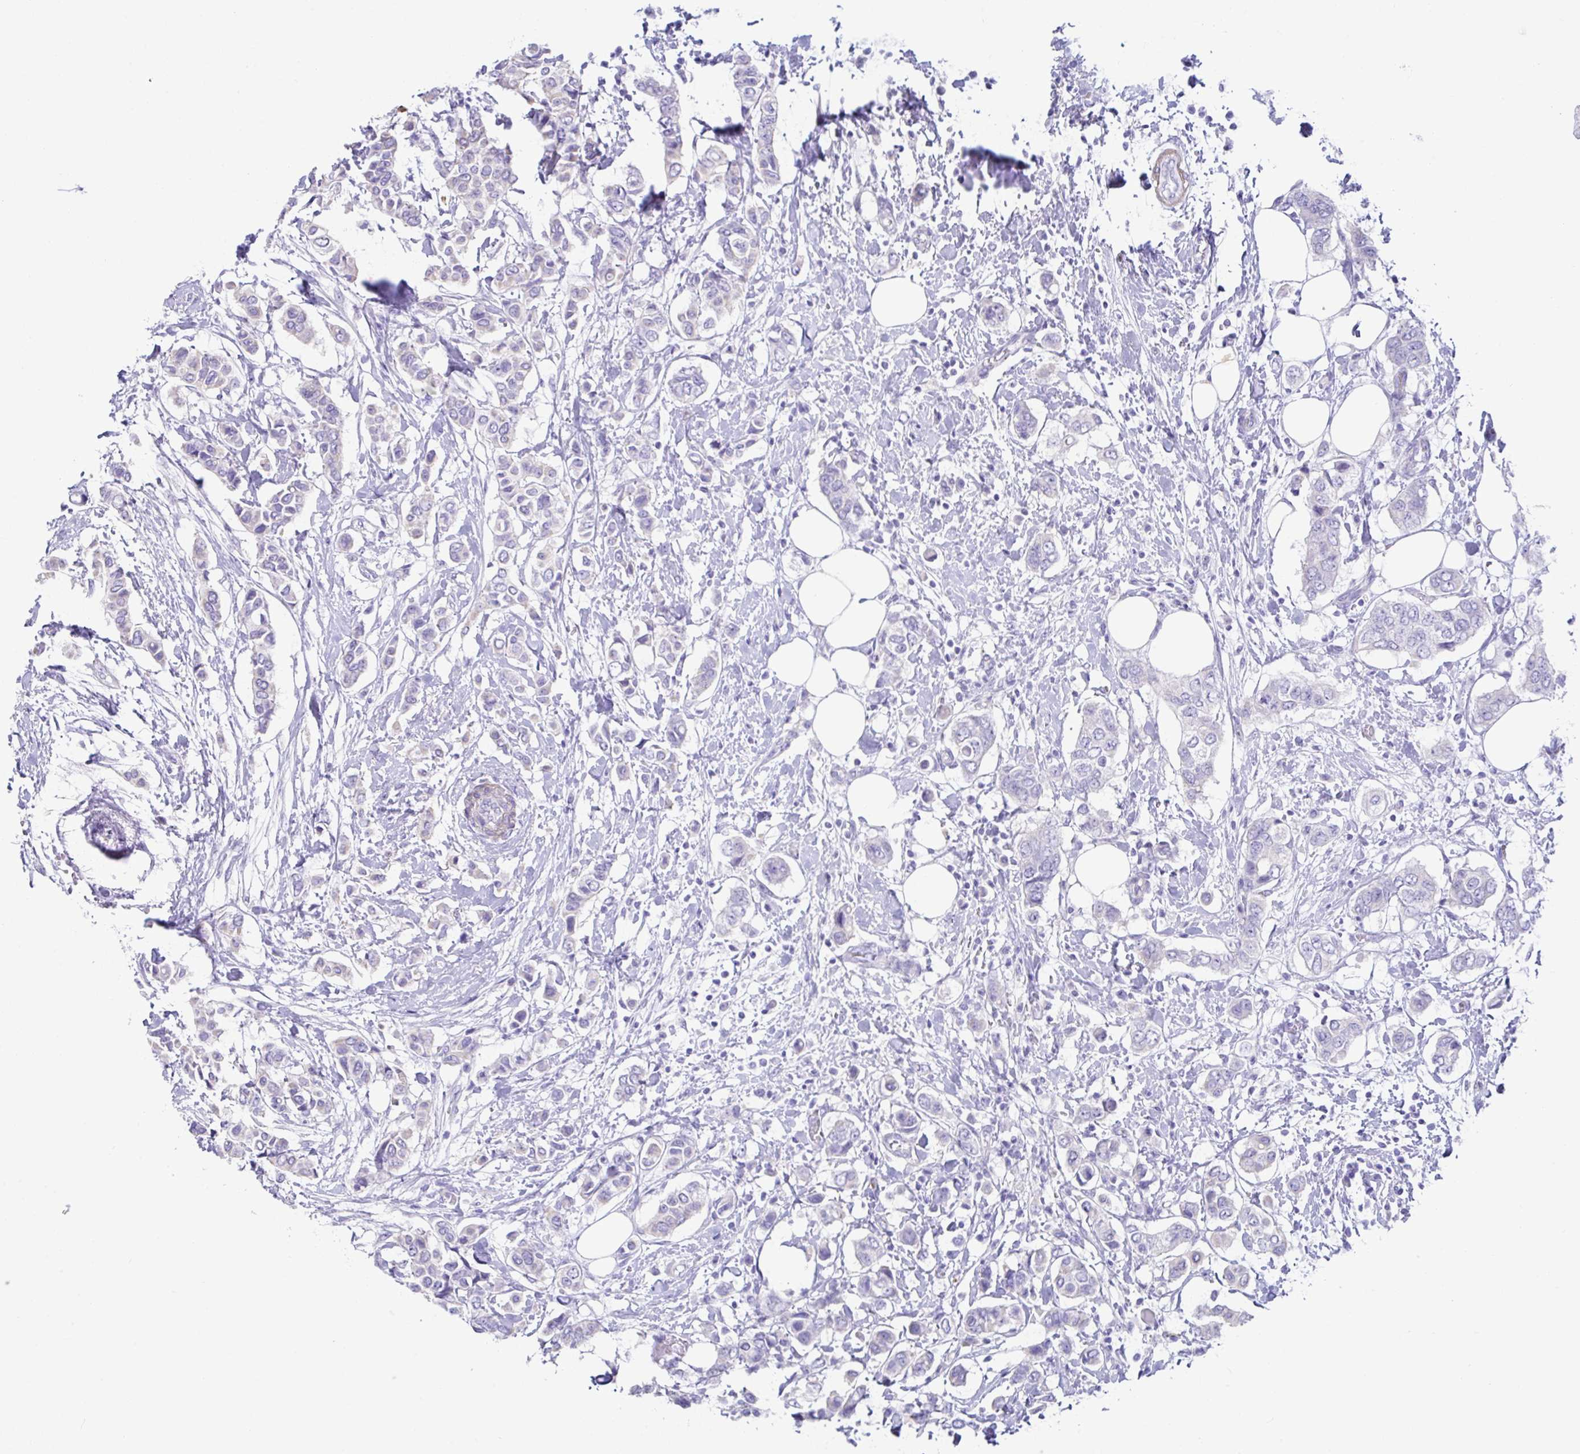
{"staining": {"intensity": "negative", "quantity": "none", "location": "none"}, "tissue": "breast cancer", "cell_type": "Tumor cells", "image_type": "cancer", "snomed": [{"axis": "morphology", "description": "Lobular carcinoma"}, {"axis": "topography", "description": "Breast"}], "caption": "Lobular carcinoma (breast) was stained to show a protein in brown. There is no significant positivity in tumor cells. (DAB IHC with hematoxylin counter stain).", "gene": "MED11", "patient": {"sex": "female", "age": 51}}